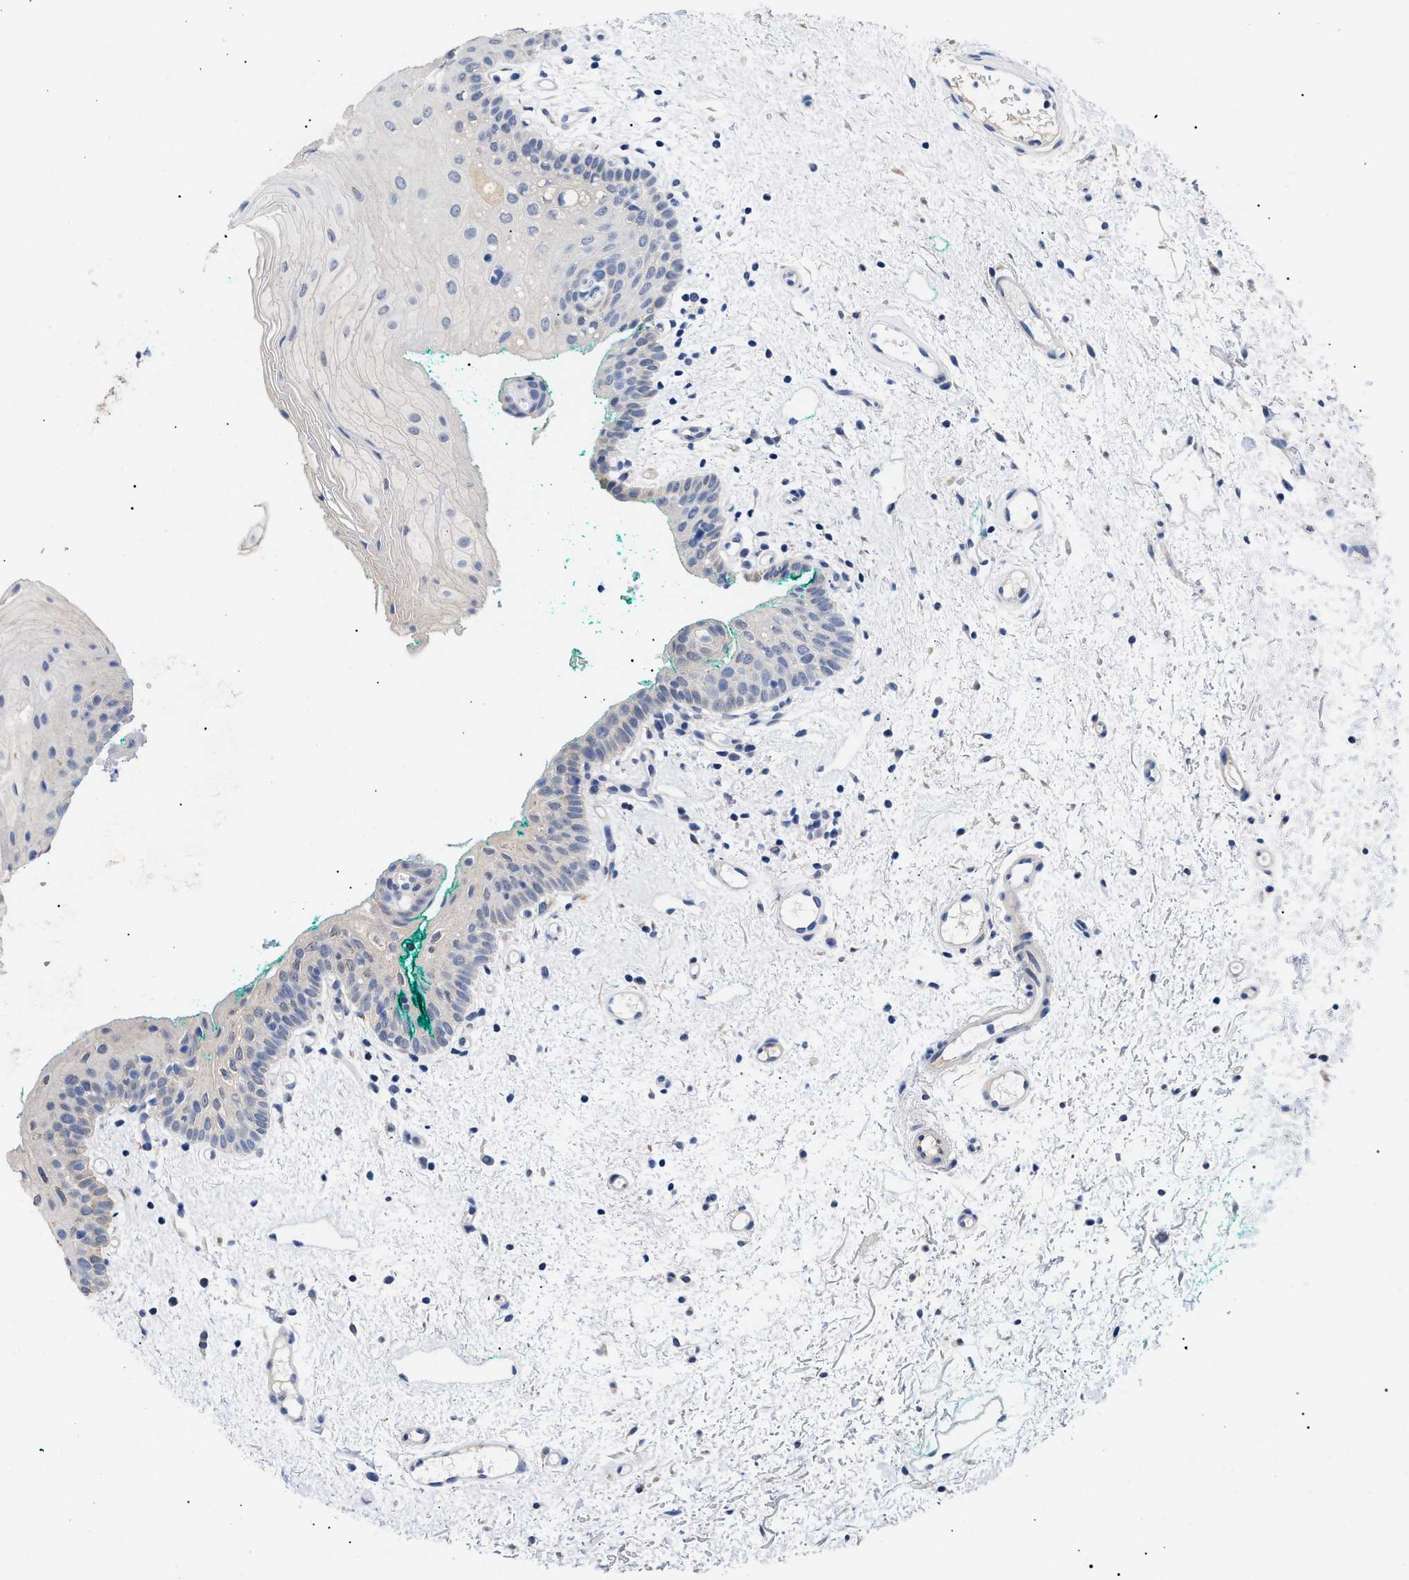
{"staining": {"intensity": "weak", "quantity": "<25%", "location": "cytoplasmic/membranous"}, "tissue": "oral mucosa", "cell_type": "Squamous epithelial cells", "image_type": "normal", "snomed": [{"axis": "morphology", "description": "Normal tissue, NOS"}, {"axis": "morphology", "description": "Squamous cell carcinoma, NOS"}, {"axis": "topography", "description": "Oral tissue"}, {"axis": "topography", "description": "Salivary gland"}, {"axis": "topography", "description": "Head-Neck"}], "caption": "An immunohistochemistry photomicrograph of benign oral mucosa is shown. There is no staining in squamous epithelial cells of oral mucosa.", "gene": "PRRT2", "patient": {"sex": "female", "age": 62}}